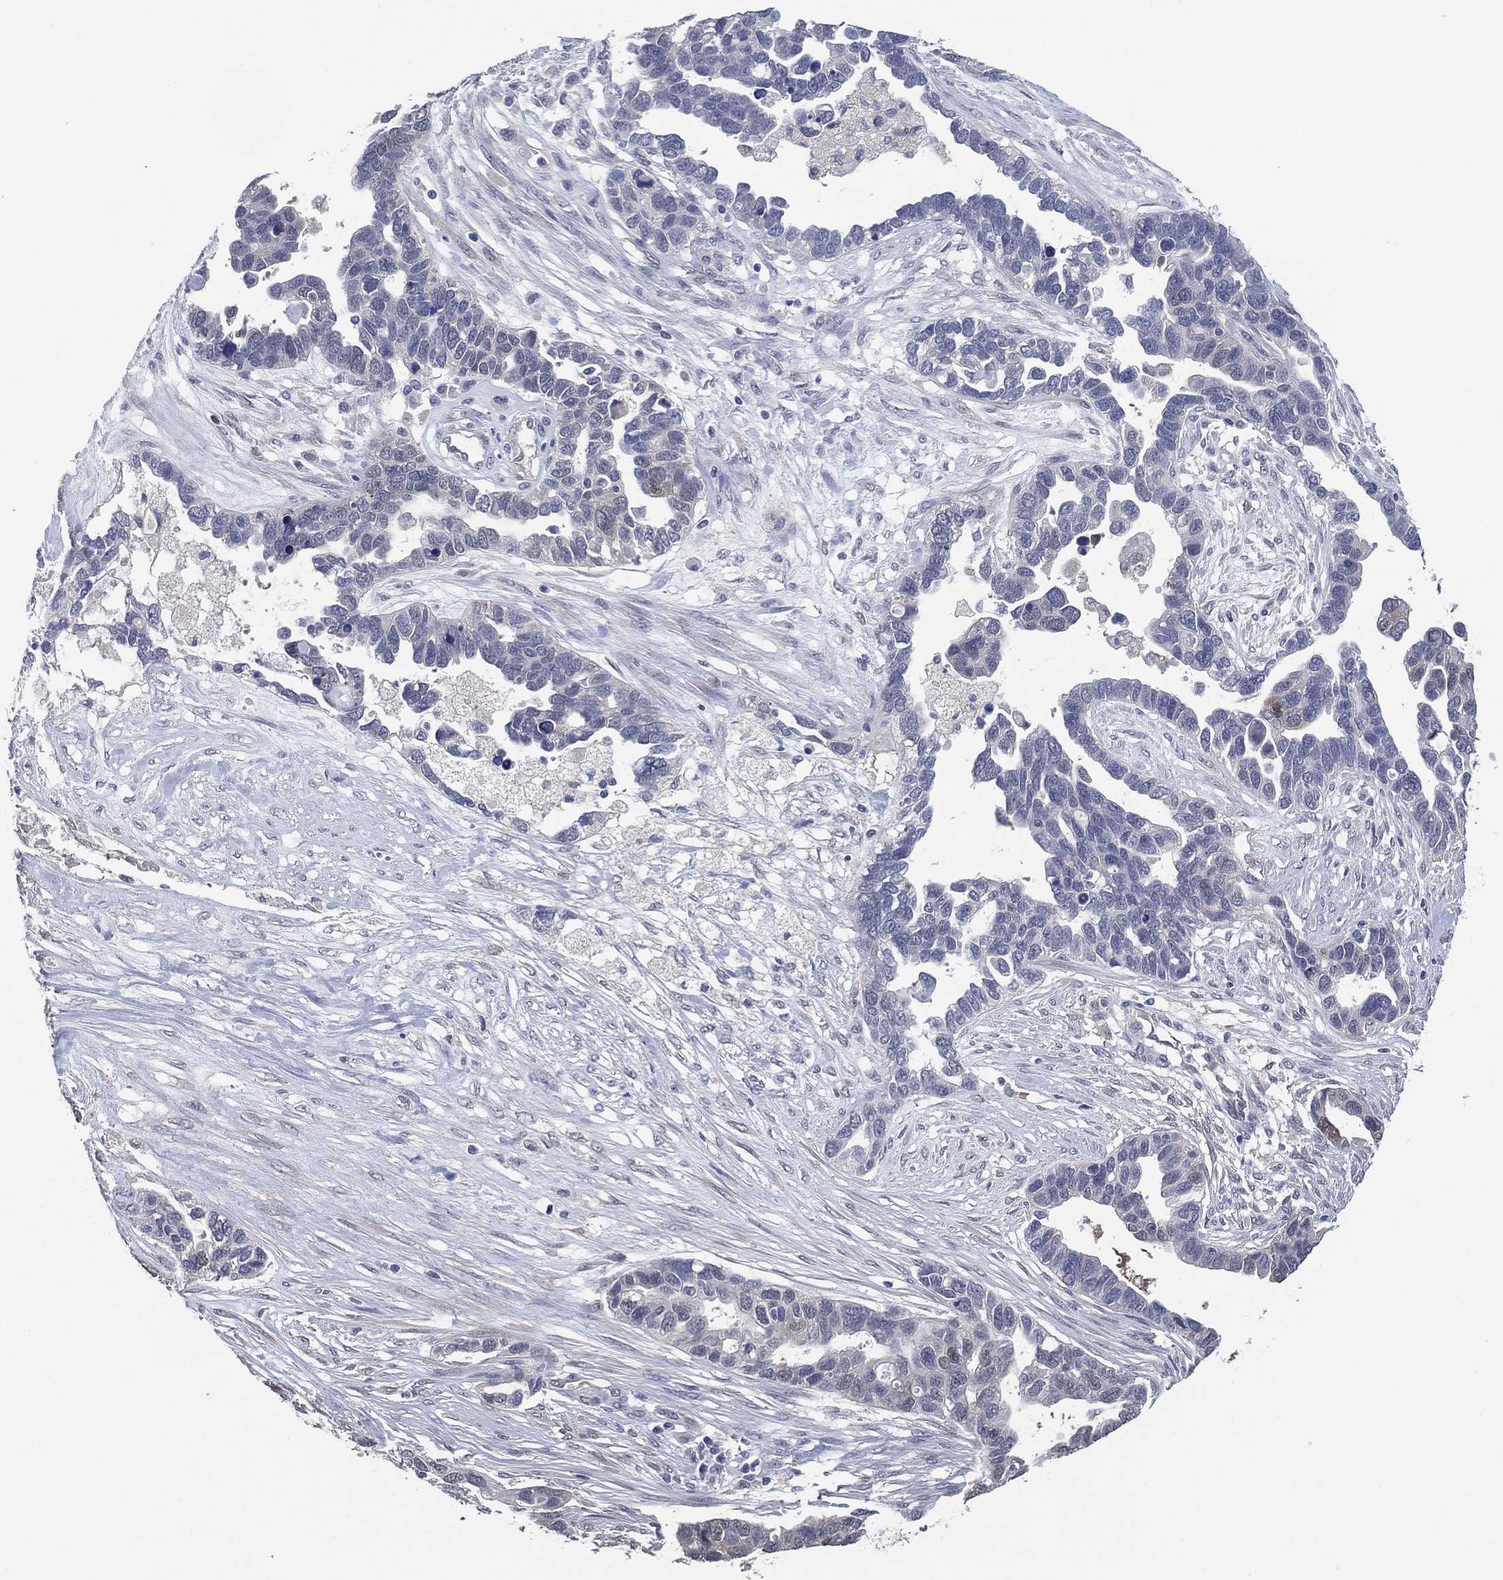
{"staining": {"intensity": "negative", "quantity": "none", "location": "none"}, "tissue": "ovarian cancer", "cell_type": "Tumor cells", "image_type": "cancer", "snomed": [{"axis": "morphology", "description": "Cystadenocarcinoma, serous, NOS"}, {"axis": "topography", "description": "Ovary"}], "caption": "Immunohistochemistry (IHC) photomicrograph of neoplastic tissue: ovarian serous cystadenocarcinoma stained with DAB (3,3'-diaminobenzidine) reveals no significant protein positivity in tumor cells.", "gene": "AK1", "patient": {"sex": "female", "age": 54}}